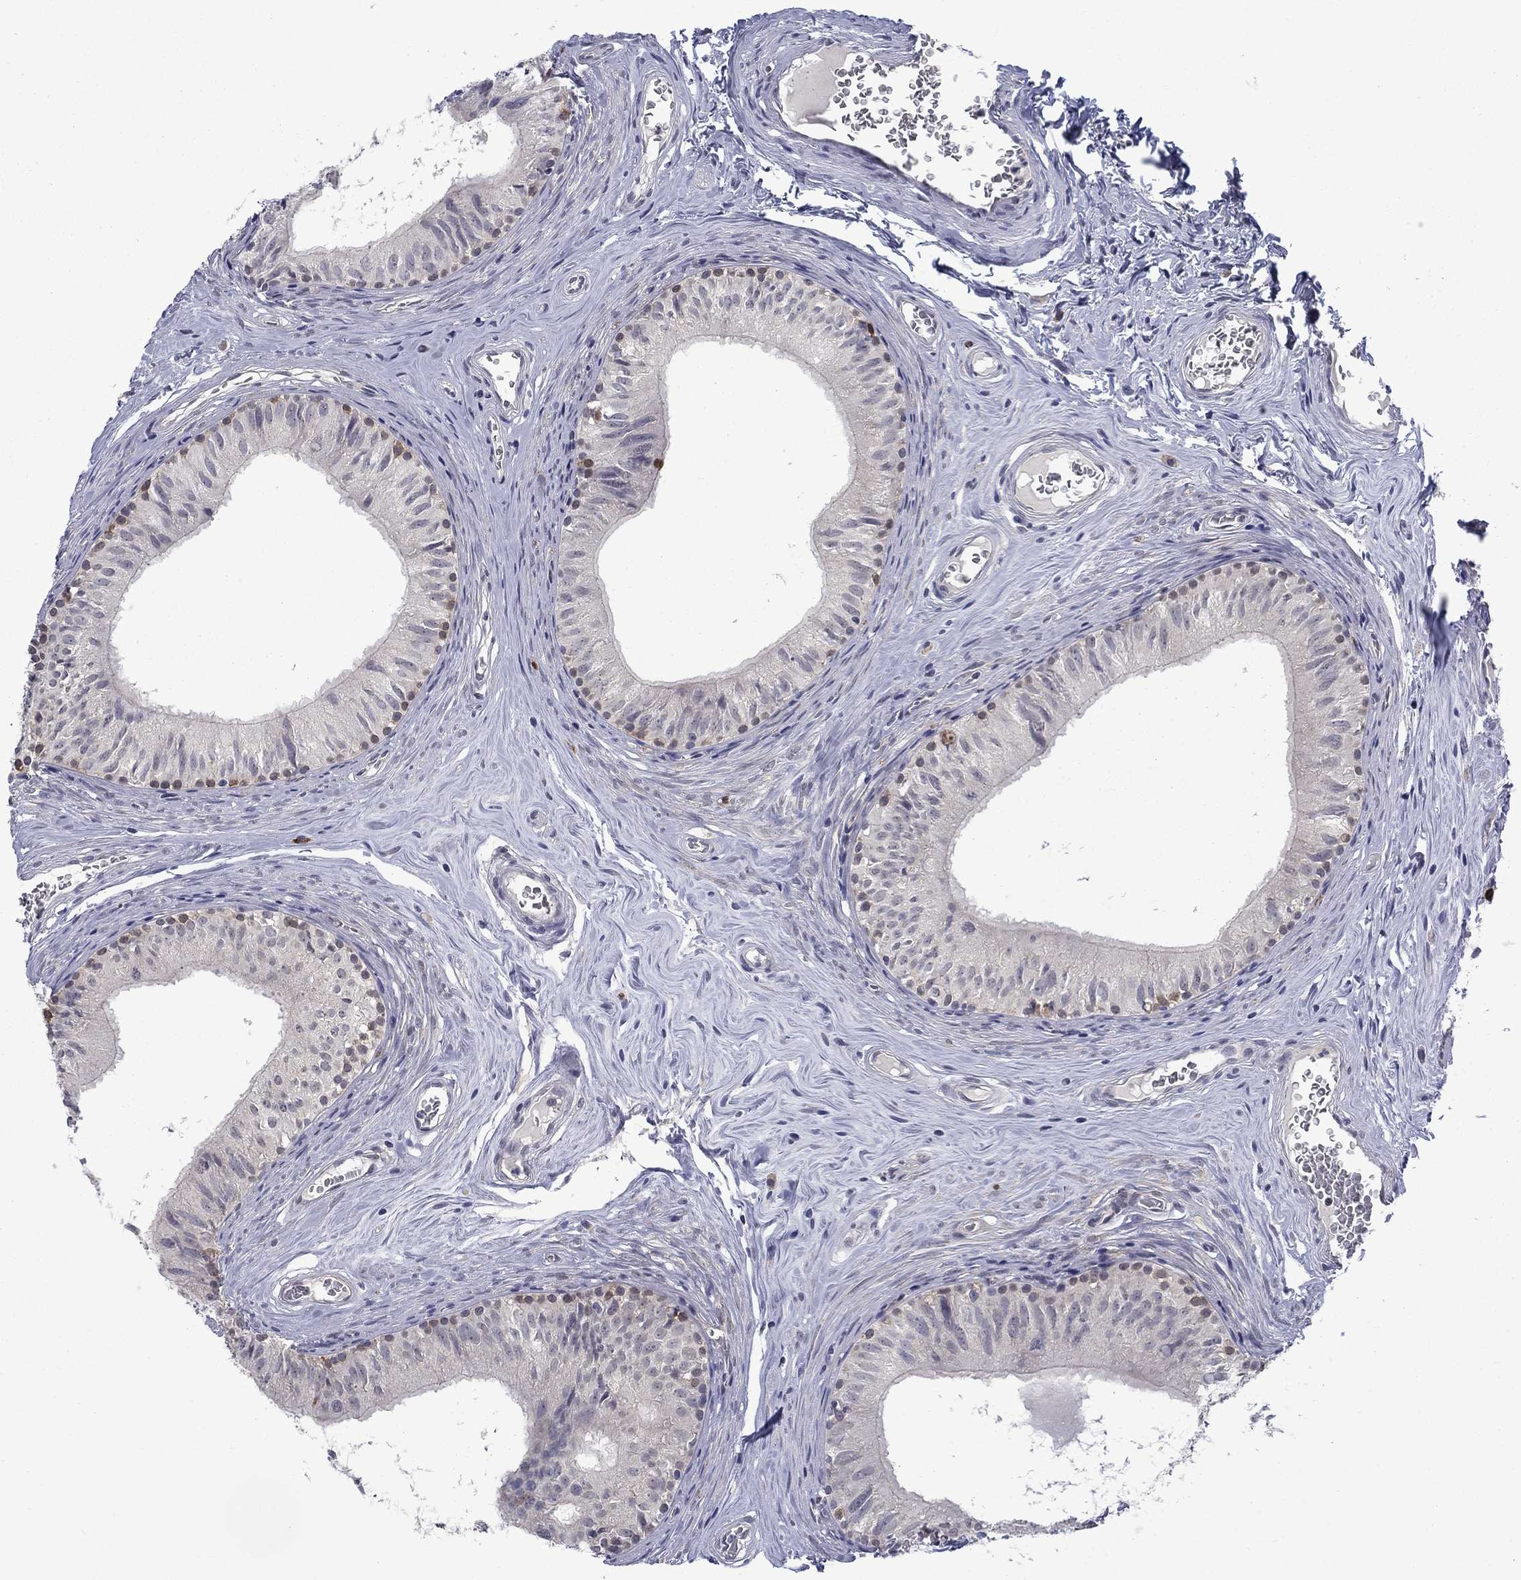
{"staining": {"intensity": "moderate", "quantity": "<25%", "location": "nuclear"}, "tissue": "epididymis", "cell_type": "Glandular cells", "image_type": "normal", "snomed": [{"axis": "morphology", "description": "Normal tissue, NOS"}, {"axis": "topography", "description": "Epididymis"}], "caption": "This is a micrograph of immunohistochemistry (IHC) staining of benign epididymis, which shows moderate expression in the nuclear of glandular cells.", "gene": "PCBP2", "patient": {"sex": "male", "age": 52}}